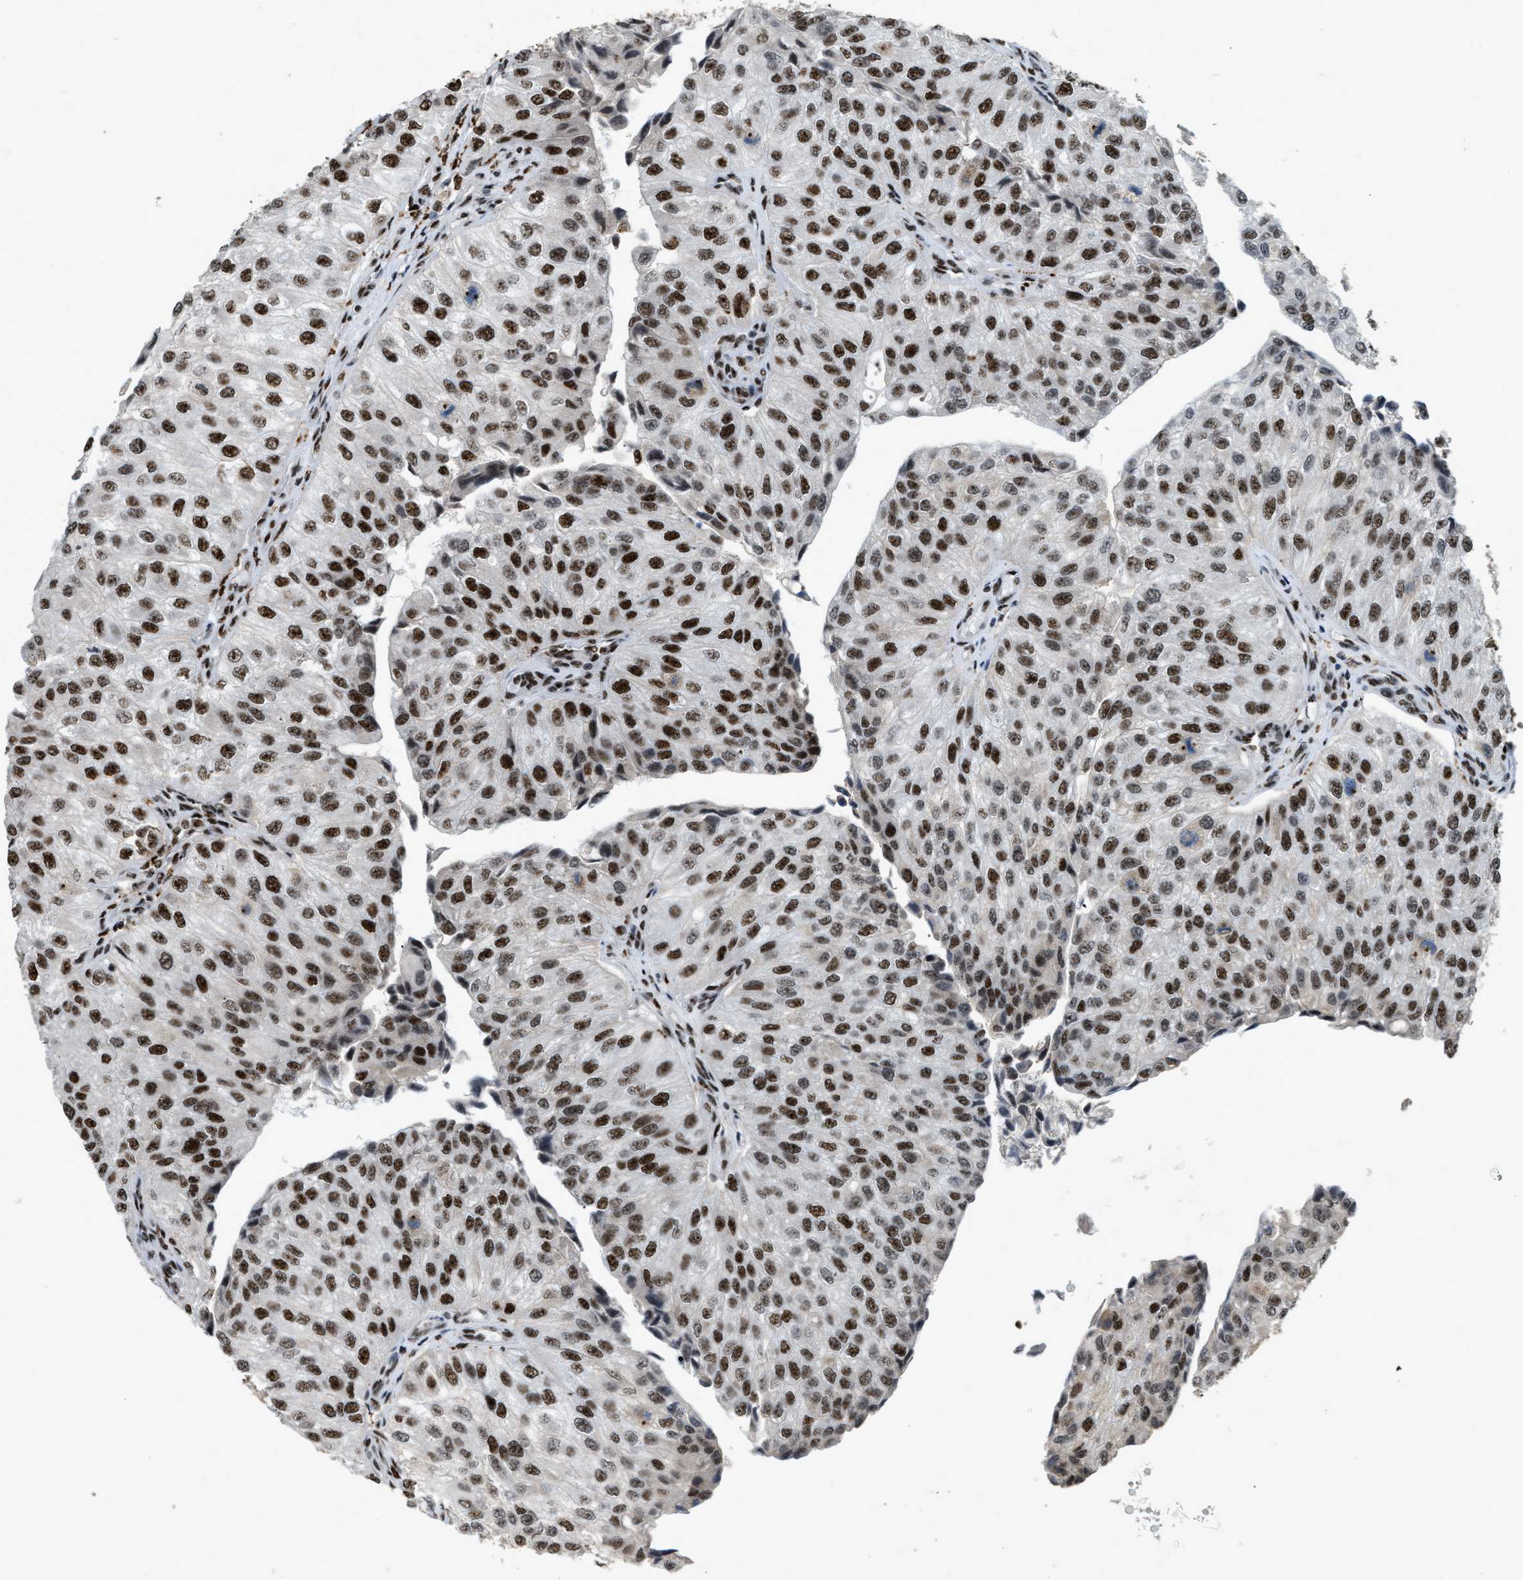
{"staining": {"intensity": "strong", "quantity": ">75%", "location": "nuclear"}, "tissue": "urothelial cancer", "cell_type": "Tumor cells", "image_type": "cancer", "snomed": [{"axis": "morphology", "description": "Urothelial carcinoma, High grade"}, {"axis": "topography", "description": "Kidney"}, {"axis": "topography", "description": "Urinary bladder"}], "caption": "Immunohistochemistry (IHC) image of neoplastic tissue: high-grade urothelial carcinoma stained using IHC reveals high levels of strong protein expression localized specifically in the nuclear of tumor cells, appearing as a nuclear brown color.", "gene": "NUMA1", "patient": {"sex": "male", "age": 77}}